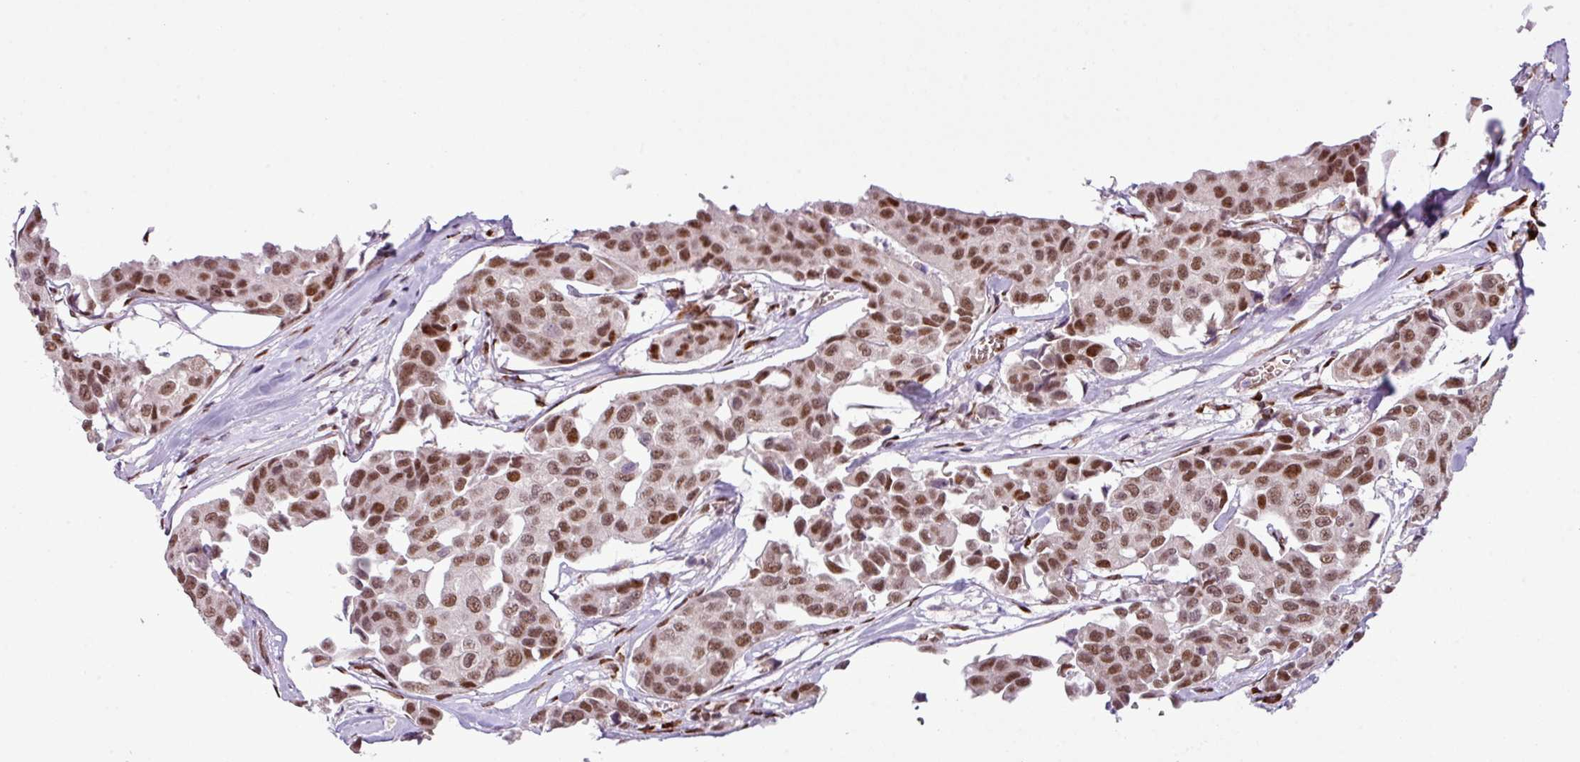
{"staining": {"intensity": "moderate", "quantity": ">75%", "location": "nuclear"}, "tissue": "breast cancer", "cell_type": "Tumor cells", "image_type": "cancer", "snomed": [{"axis": "morphology", "description": "Duct carcinoma"}, {"axis": "topography", "description": "Breast"}], "caption": "Human breast infiltrating ductal carcinoma stained with a protein marker shows moderate staining in tumor cells.", "gene": "PRDM5", "patient": {"sex": "female", "age": 80}}